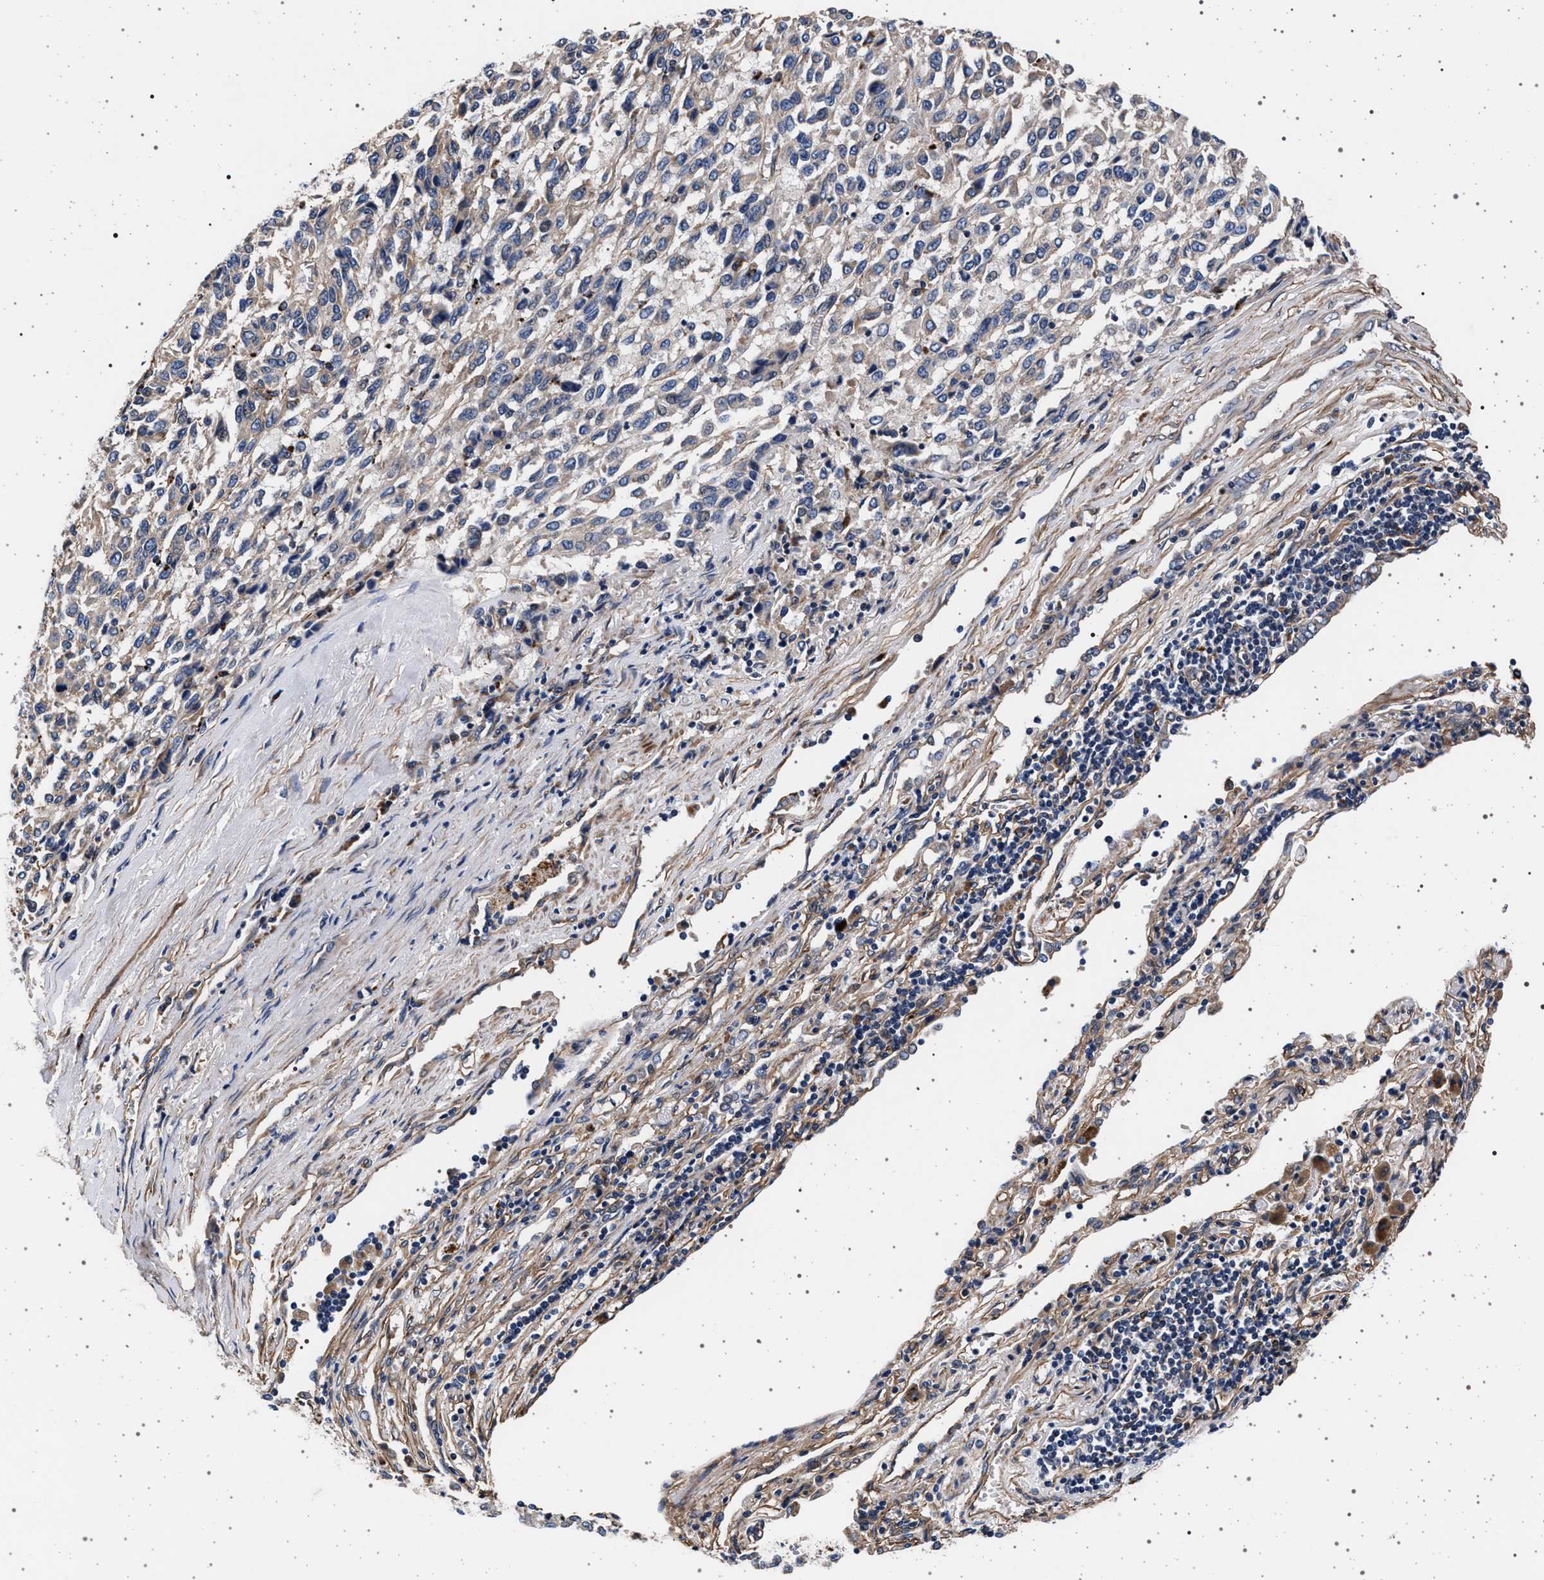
{"staining": {"intensity": "weak", "quantity": "<25%", "location": "cytoplasmic/membranous"}, "tissue": "melanoma", "cell_type": "Tumor cells", "image_type": "cancer", "snomed": [{"axis": "morphology", "description": "Malignant melanoma, Metastatic site"}, {"axis": "topography", "description": "Lung"}], "caption": "Immunohistochemistry (IHC) histopathology image of neoplastic tissue: melanoma stained with DAB (3,3'-diaminobenzidine) demonstrates no significant protein positivity in tumor cells.", "gene": "KCNK6", "patient": {"sex": "male", "age": 64}}